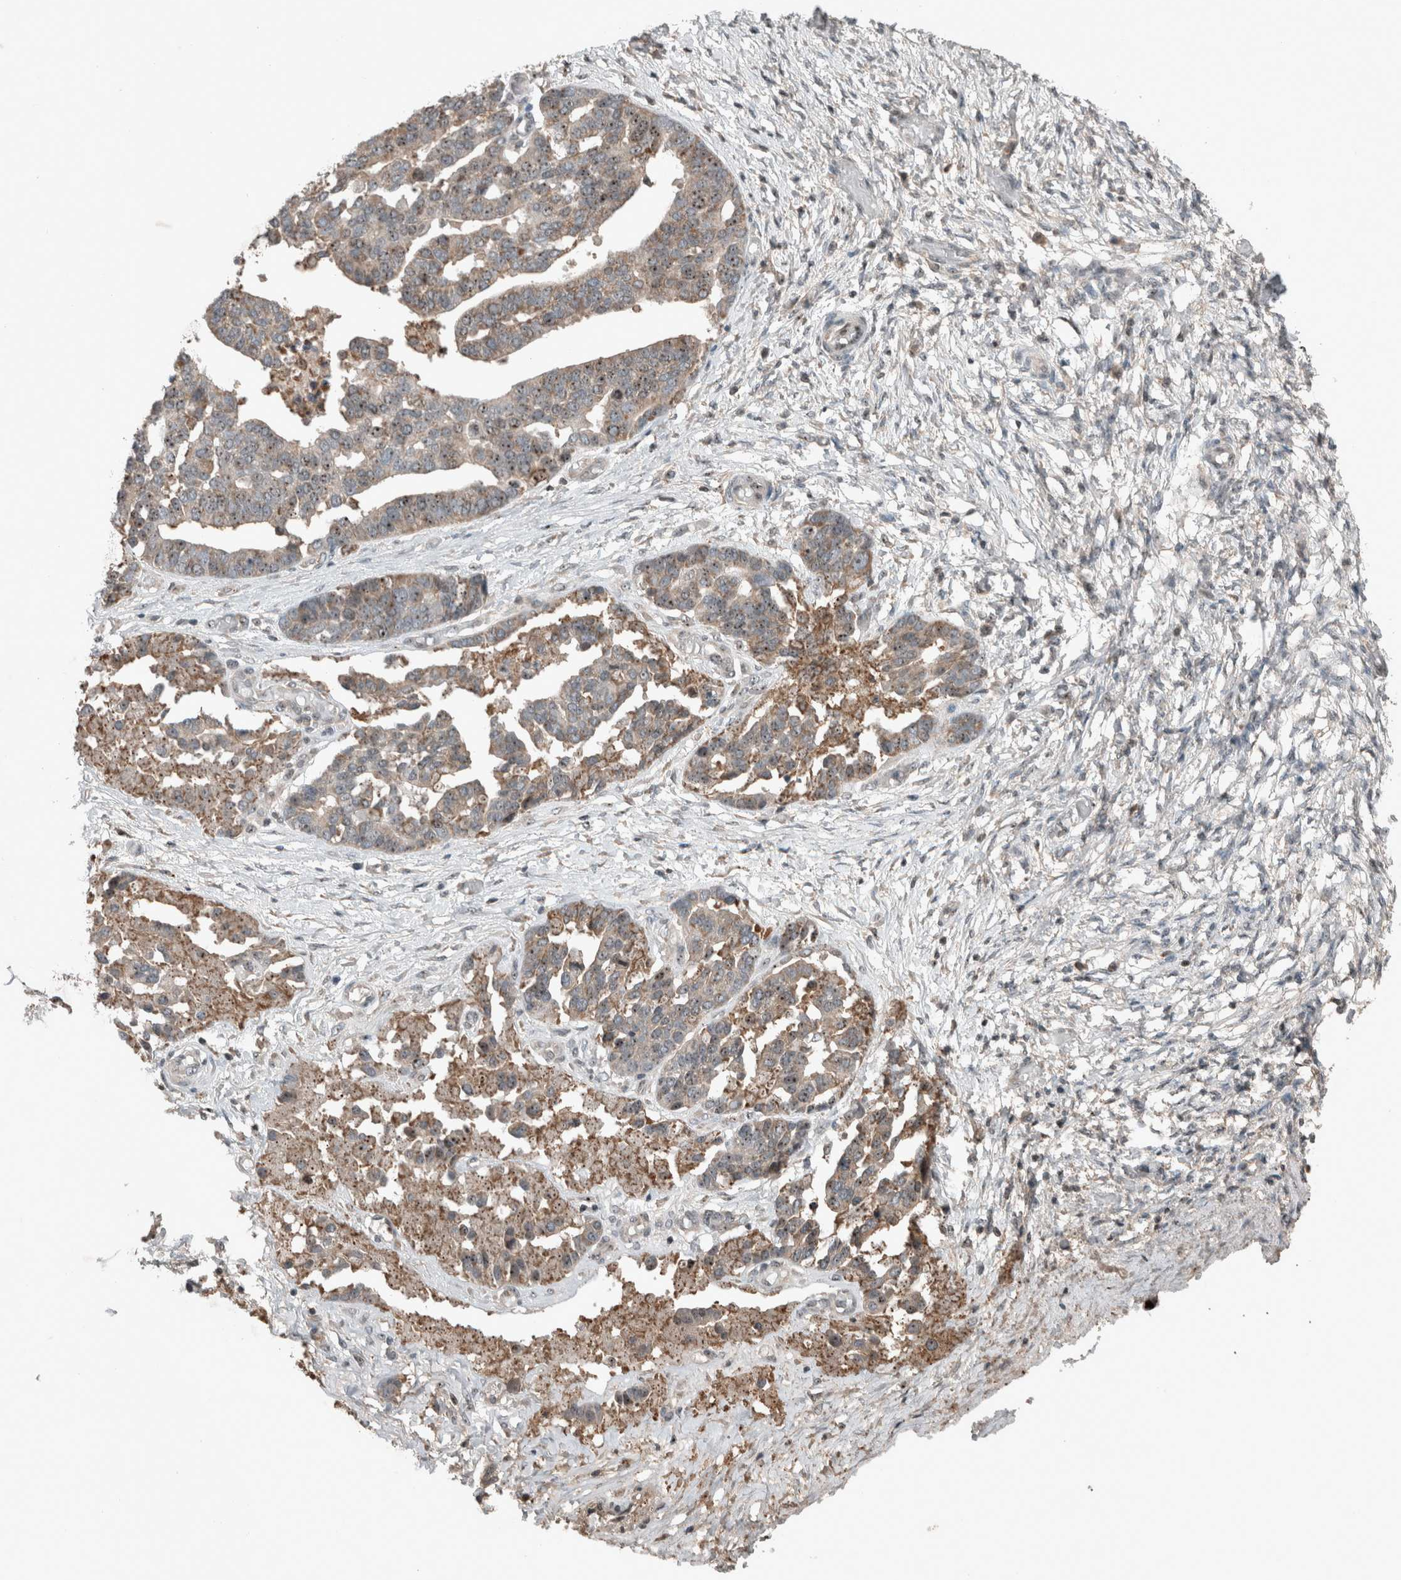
{"staining": {"intensity": "strong", "quantity": ">75%", "location": "cytoplasmic/membranous,nuclear"}, "tissue": "ovarian cancer", "cell_type": "Tumor cells", "image_type": "cancer", "snomed": [{"axis": "morphology", "description": "Cystadenocarcinoma, serous, NOS"}, {"axis": "topography", "description": "Ovary"}], "caption": "Immunohistochemistry (IHC) micrograph of human ovarian cancer (serous cystadenocarcinoma) stained for a protein (brown), which exhibits high levels of strong cytoplasmic/membranous and nuclear expression in about >75% of tumor cells.", "gene": "RPF1", "patient": {"sex": "female", "age": 44}}